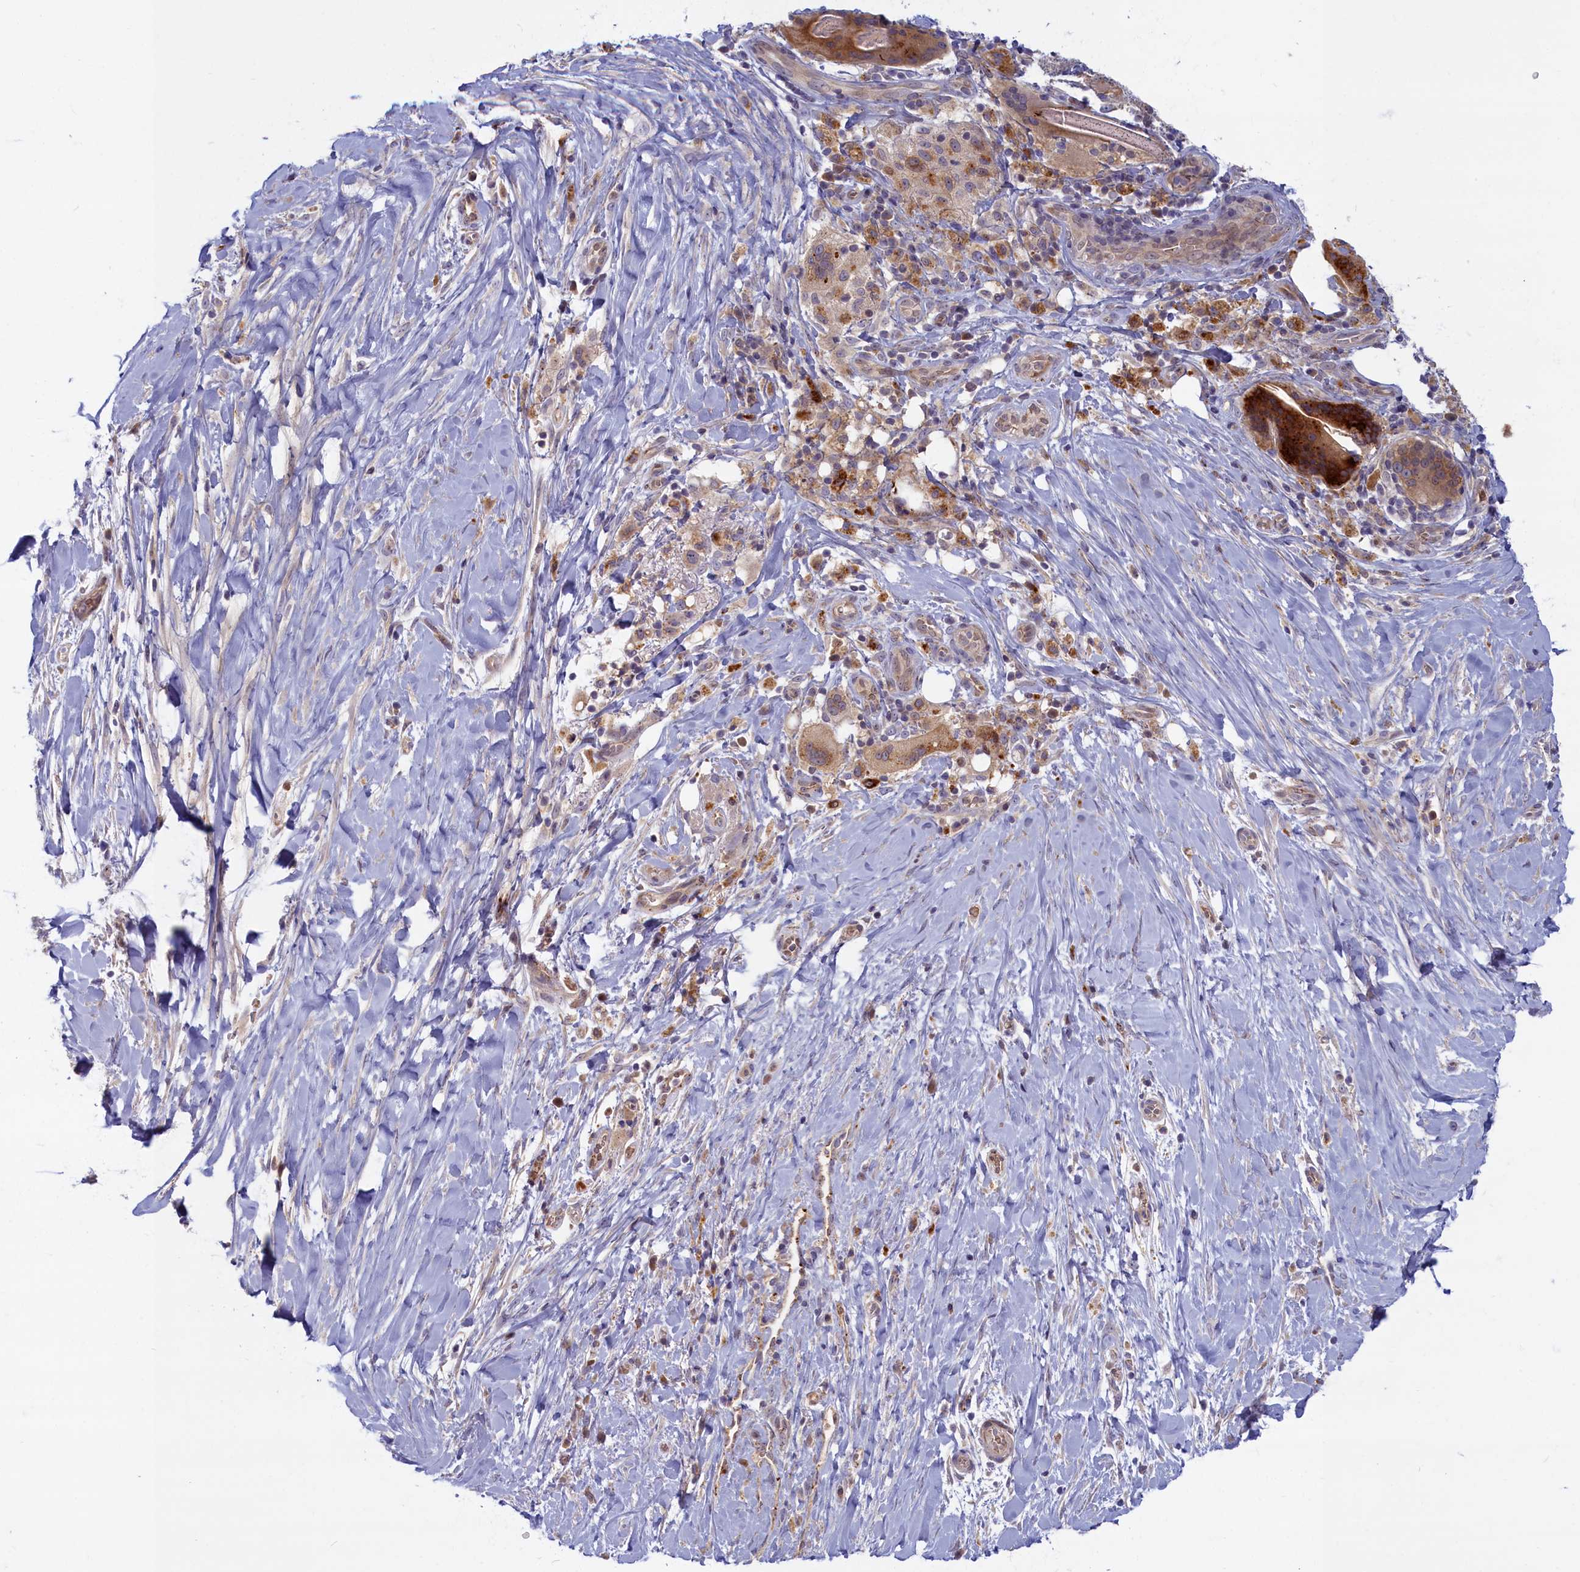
{"staining": {"intensity": "negative", "quantity": "none", "location": "none"}, "tissue": "pancreatic cancer", "cell_type": "Tumor cells", "image_type": "cancer", "snomed": [{"axis": "morphology", "description": "Adenocarcinoma, NOS"}, {"axis": "topography", "description": "Pancreas"}], "caption": "Human pancreatic adenocarcinoma stained for a protein using IHC displays no staining in tumor cells.", "gene": "FCSK", "patient": {"sex": "male", "age": 58}}